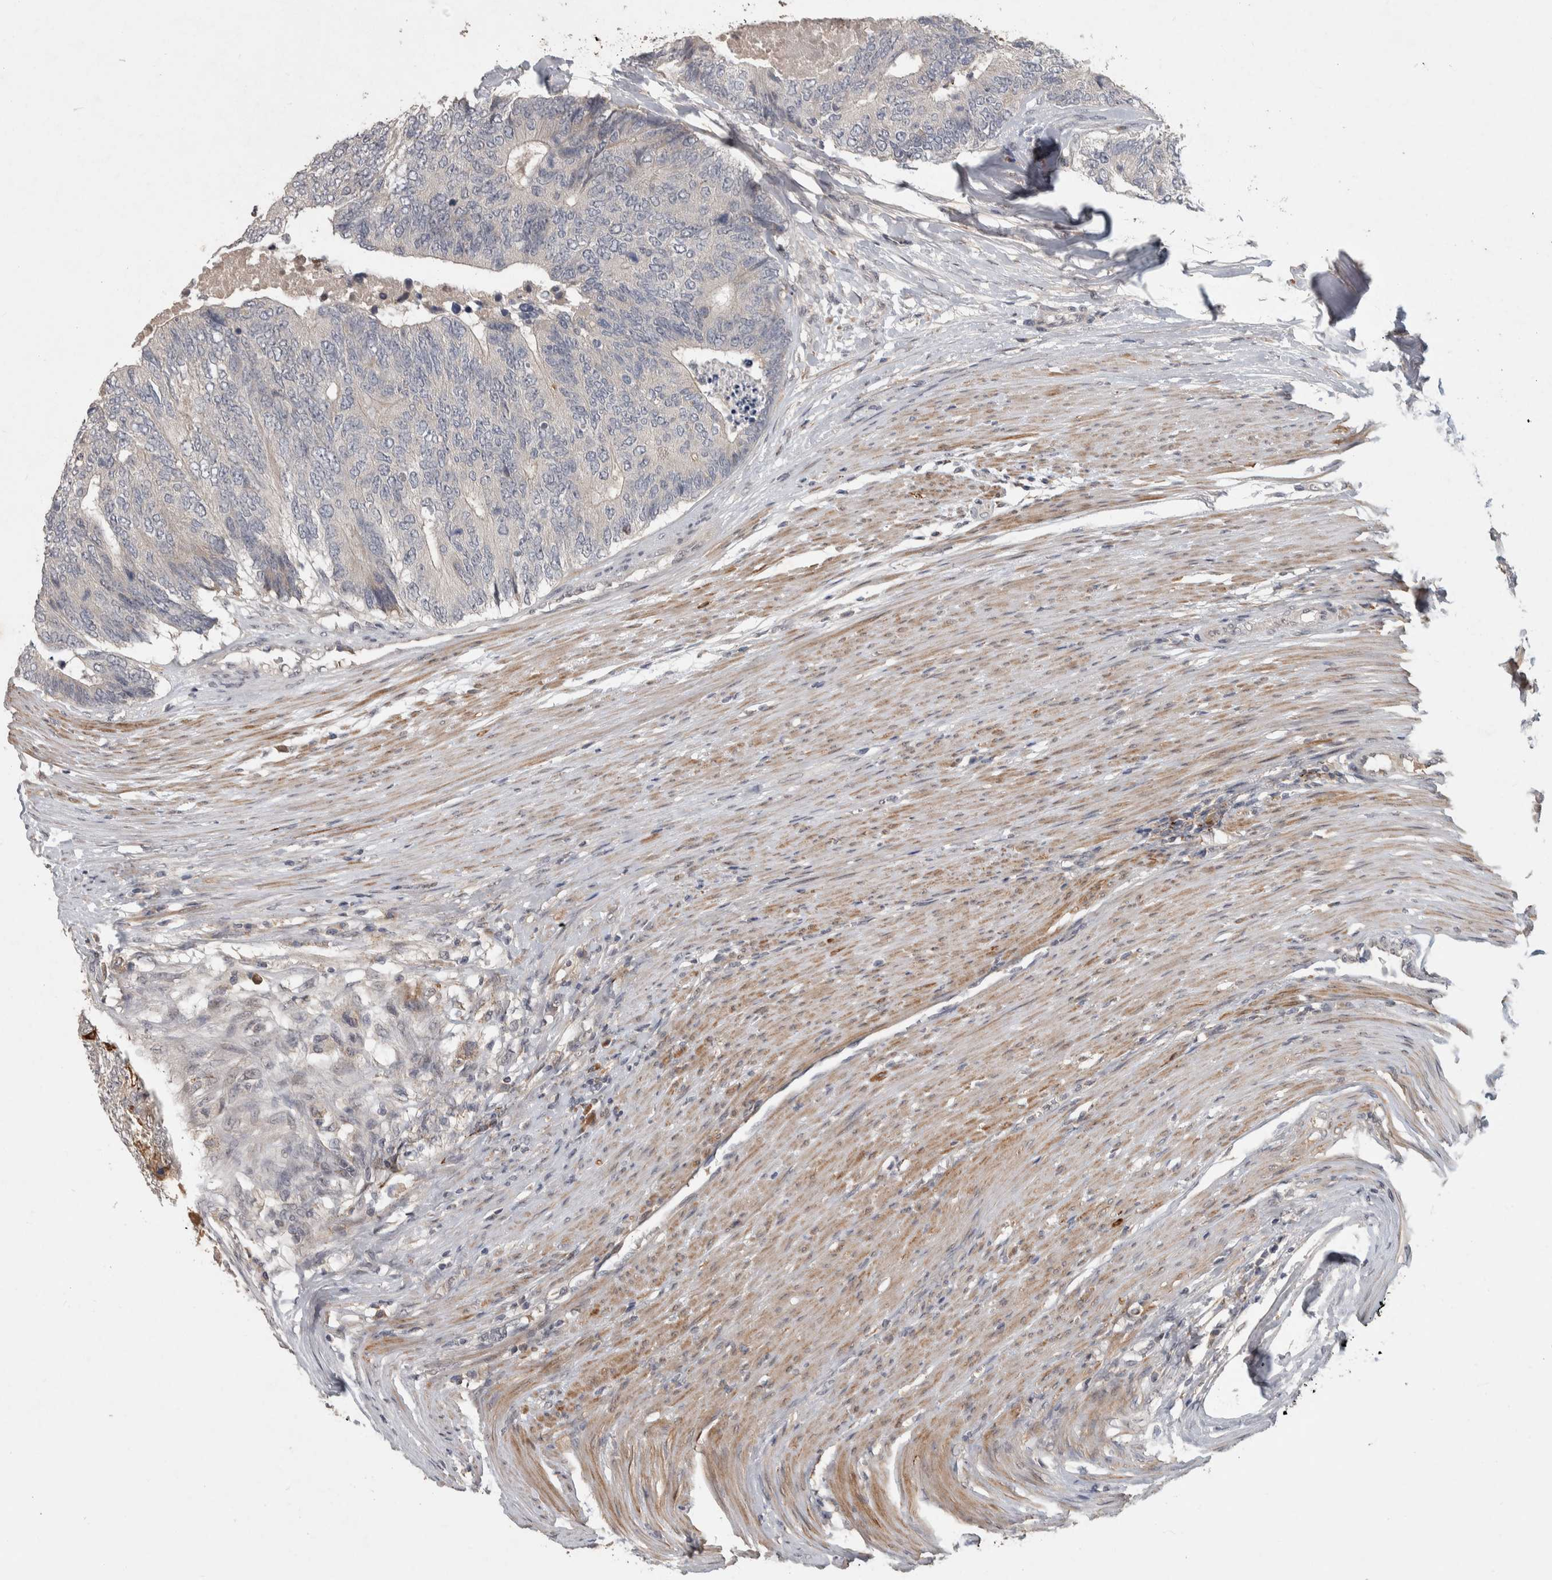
{"staining": {"intensity": "negative", "quantity": "none", "location": "none"}, "tissue": "colorectal cancer", "cell_type": "Tumor cells", "image_type": "cancer", "snomed": [{"axis": "morphology", "description": "Adenocarcinoma, NOS"}, {"axis": "topography", "description": "Colon"}], "caption": "IHC micrograph of colorectal cancer (adenocarcinoma) stained for a protein (brown), which exhibits no positivity in tumor cells.", "gene": "CHRM3", "patient": {"sex": "female", "age": 67}}